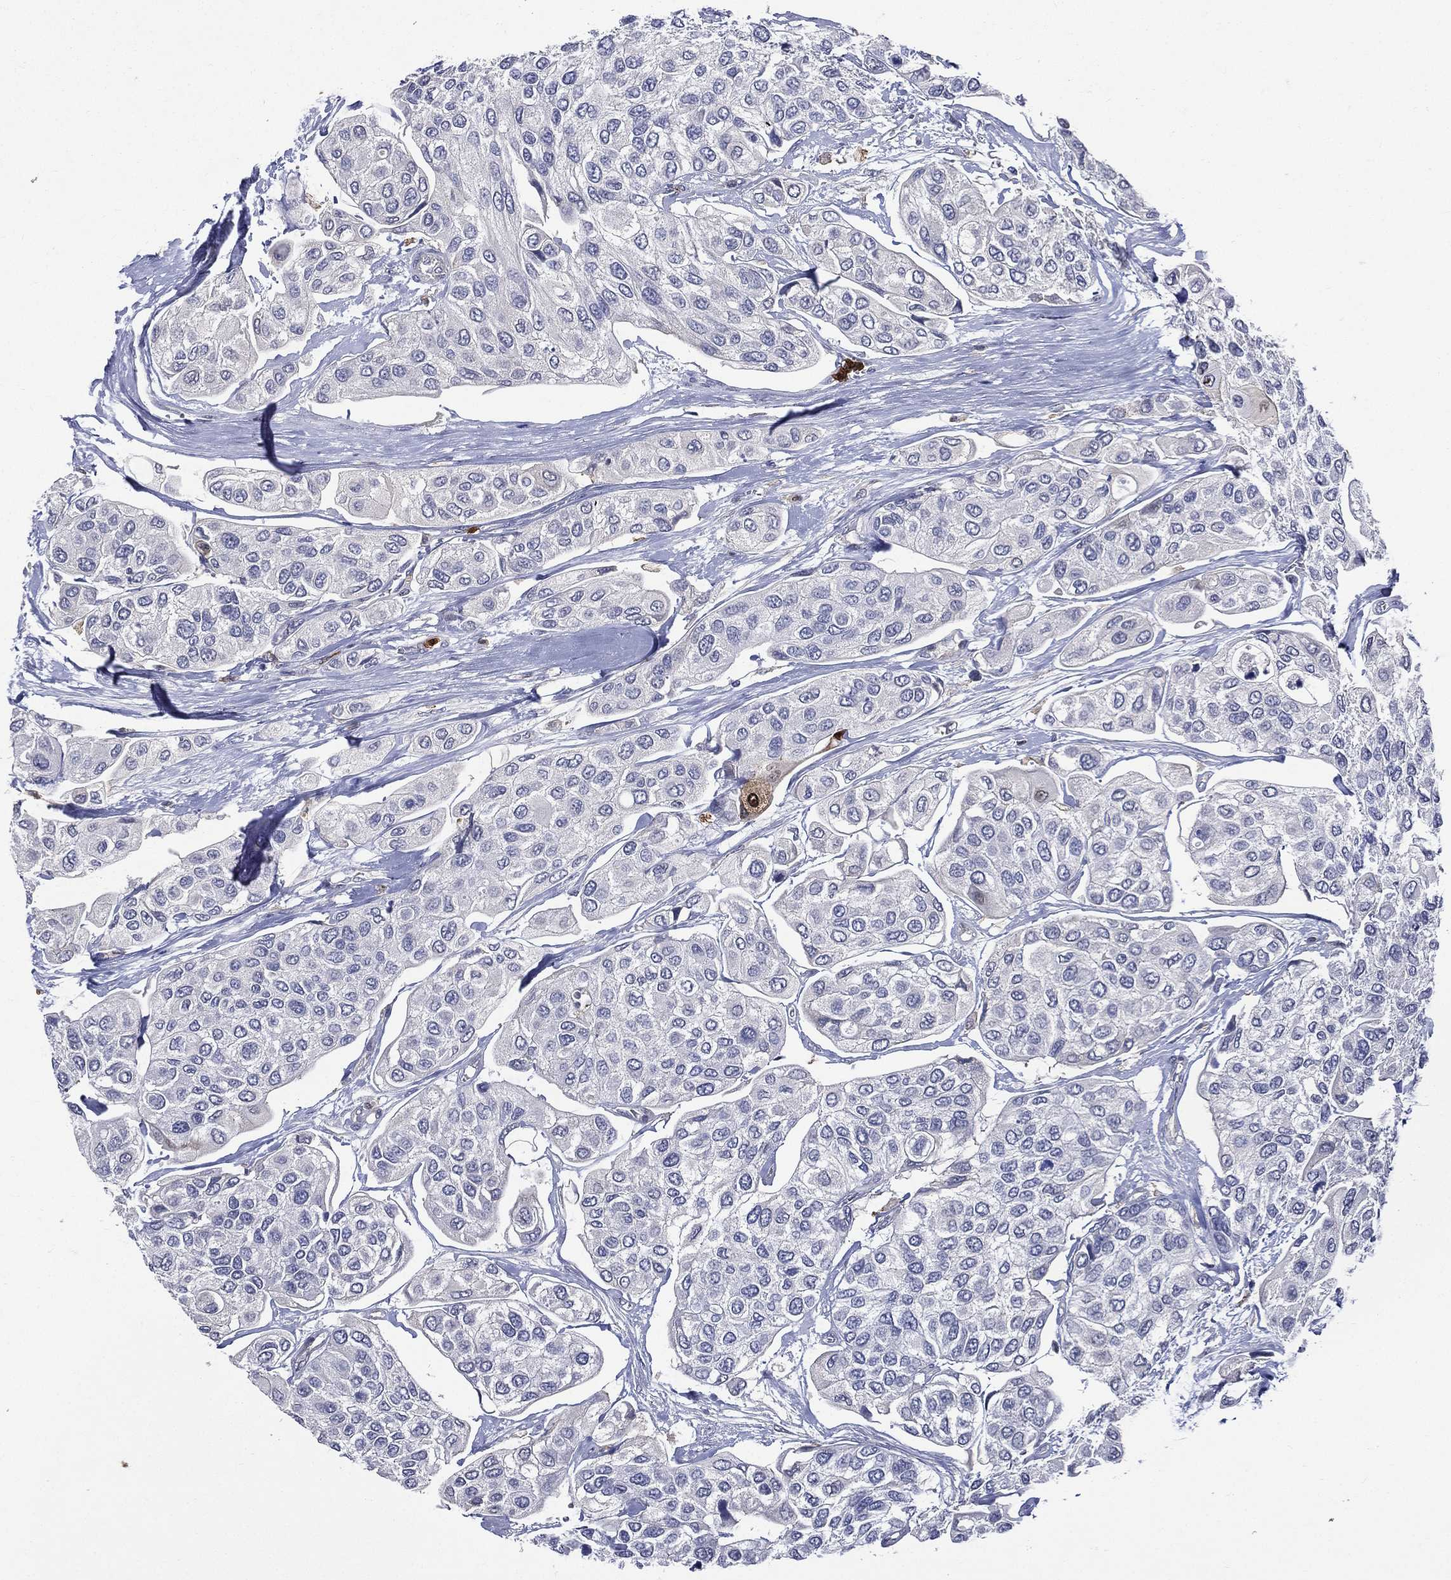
{"staining": {"intensity": "negative", "quantity": "none", "location": "none"}, "tissue": "urothelial cancer", "cell_type": "Tumor cells", "image_type": "cancer", "snomed": [{"axis": "morphology", "description": "Urothelial carcinoma, High grade"}, {"axis": "topography", "description": "Urinary bladder"}], "caption": "High magnification brightfield microscopy of urothelial cancer stained with DAB (3,3'-diaminobenzidine) (brown) and counterstained with hematoxylin (blue): tumor cells show no significant positivity.", "gene": "GPR171", "patient": {"sex": "male", "age": 77}}